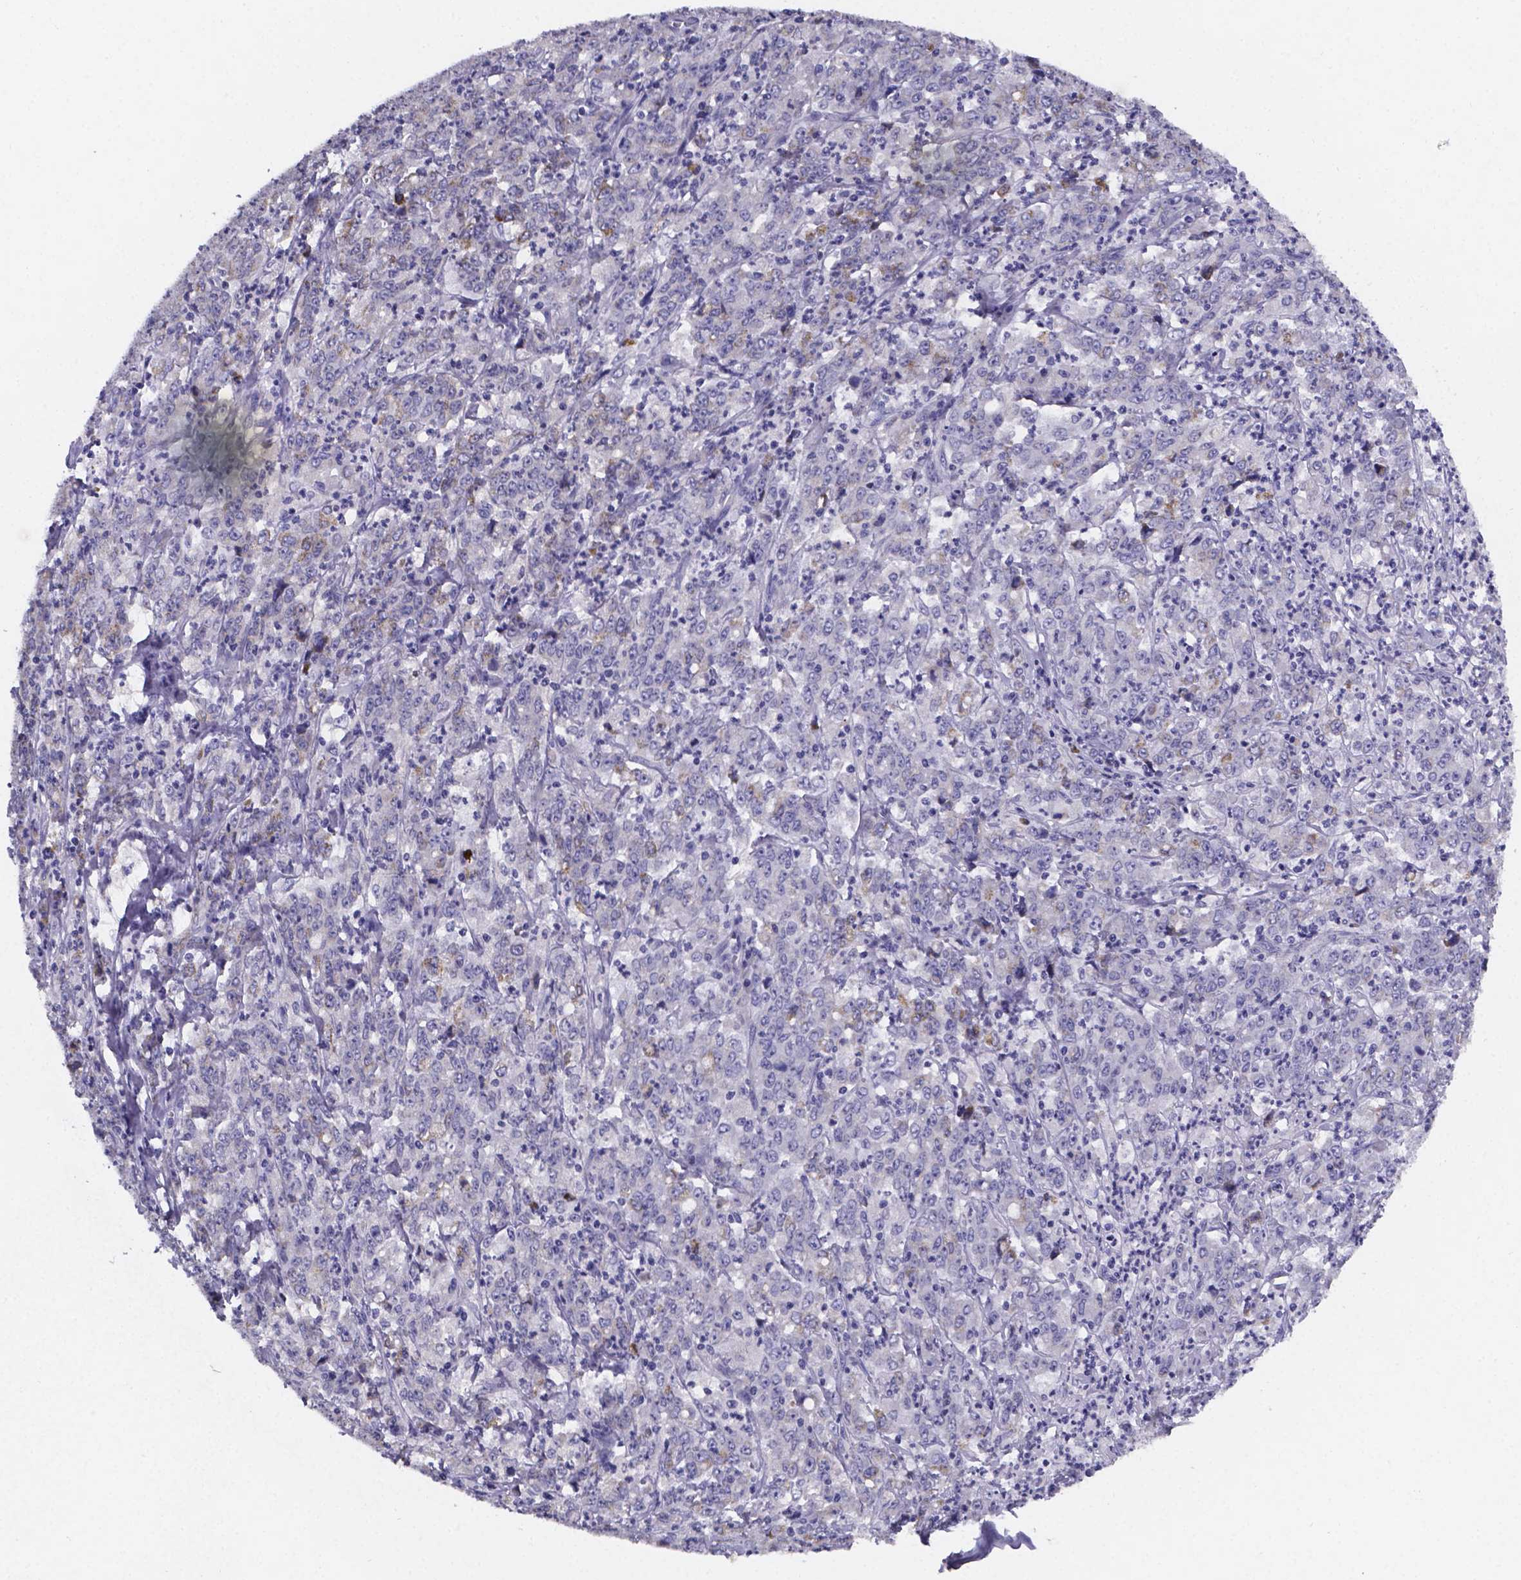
{"staining": {"intensity": "negative", "quantity": "none", "location": "none"}, "tissue": "stomach cancer", "cell_type": "Tumor cells", "image_type": "cancer", "snomed": [{"axis": "morphology", "description": "Adenocarcinoma, NOS"}, {"axis": "topography", "description": "Stomach, lower"}], "caption": "Adenocarcinoma (stomach) stained for a protein using IHC exhibits no expression tumor cells.", "gene": "PAH", "patient": {"sex": "female", "age": 71}}